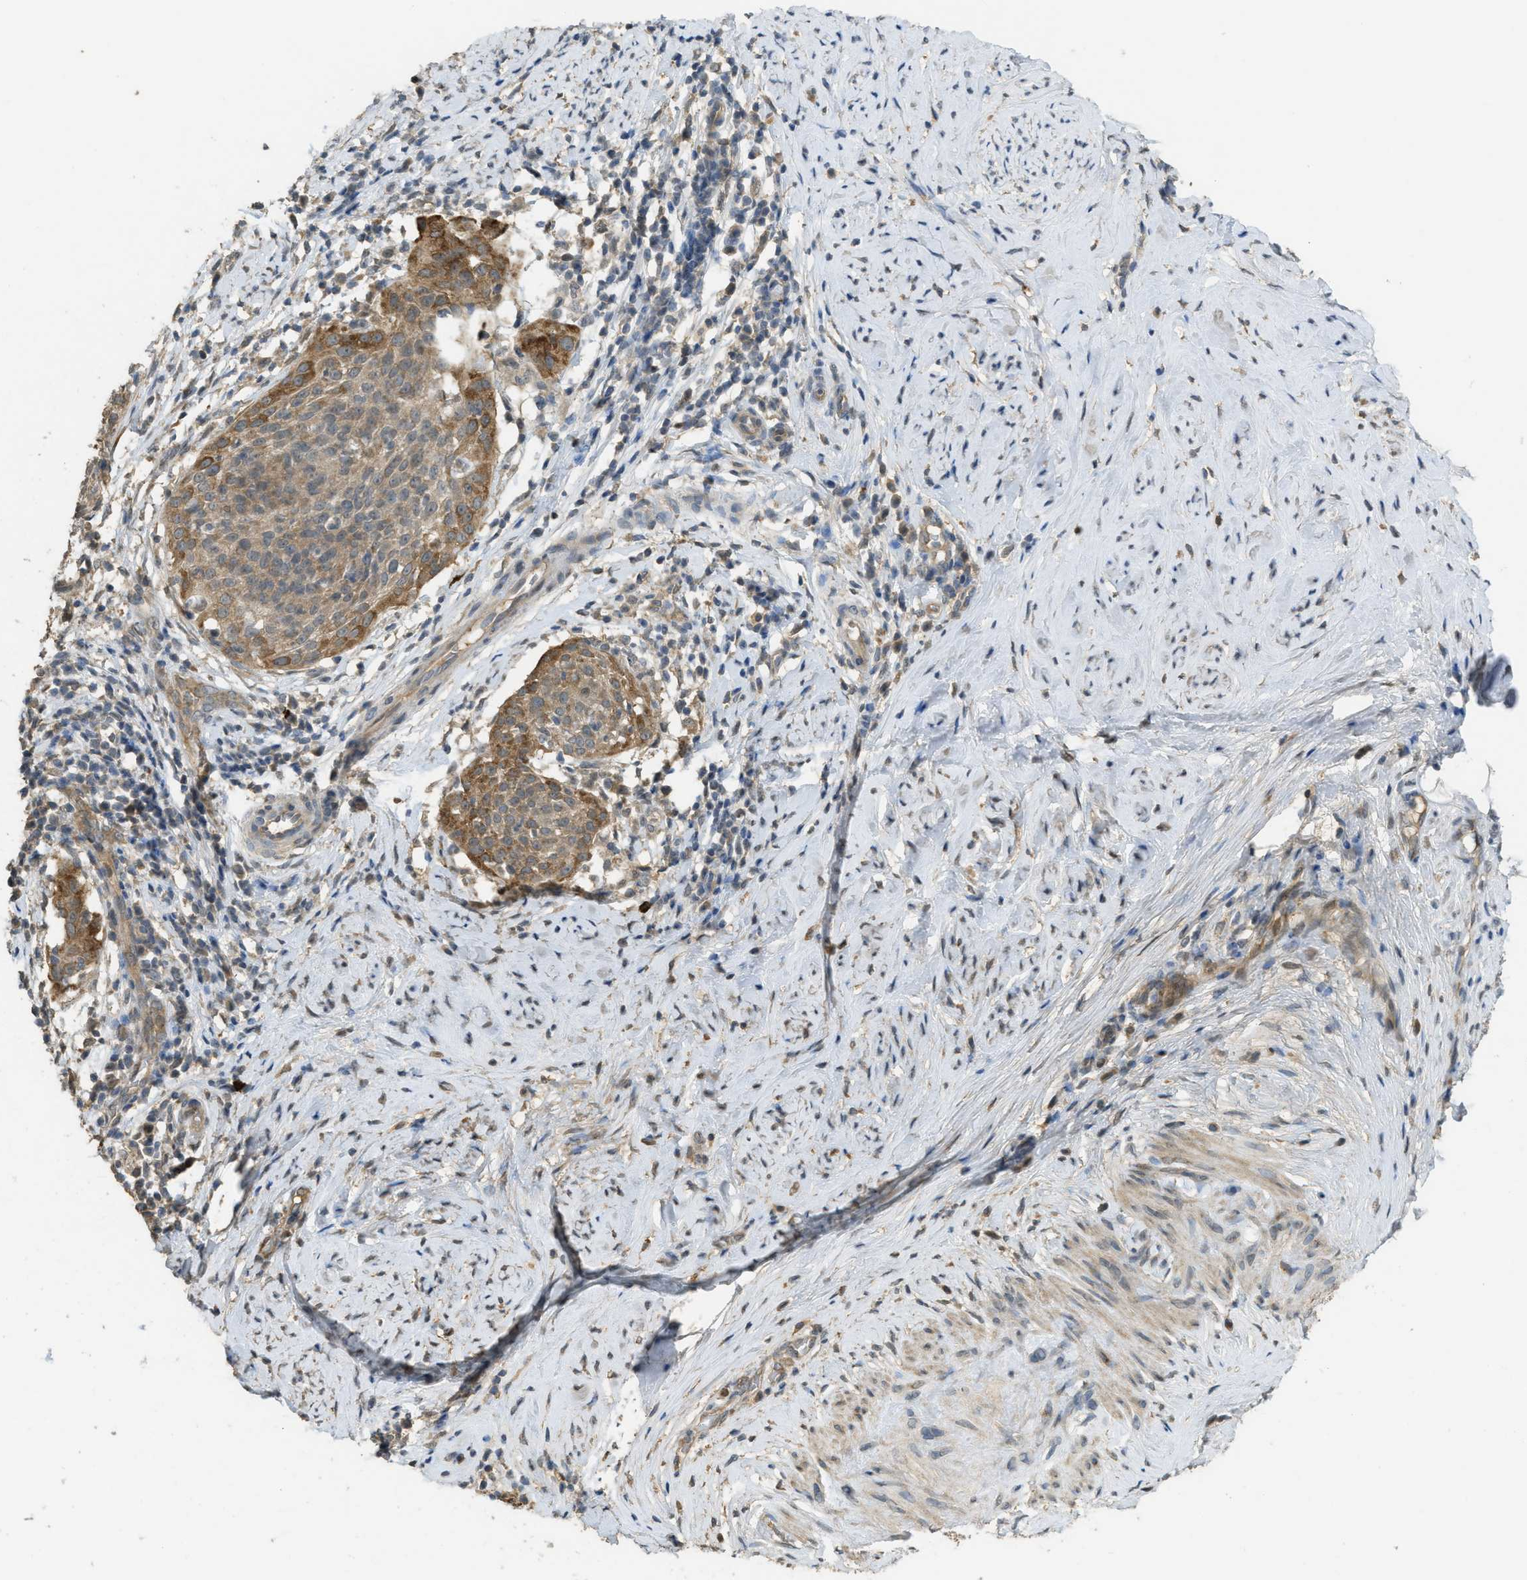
{"staining": {"intensity": "moderate", "quantity": ">75%", "location": "cytoplasmic/membranous"}, "tissue": "cervical cancer", "cell_type": "Tumor cells", "image_type": "cancer", "snomed": [{"axis": "morphology", "description": "Squamous cell carcinoma, NOS"}, {"axis": "topography", "description": "Cervix"}], "caption": "IHC micrograph of neoplastic tissue: cervical cancer stained using immunohistochemistry (IHC) reveals medium levels of moderate protein expression localized specifically in the cytoplasmic/membranous of tumor cells, appearing as a cytoplasmic/membranous brown color.", "gene": "IGF2BP2", "patient": {"sex": "female", "age": 51}}